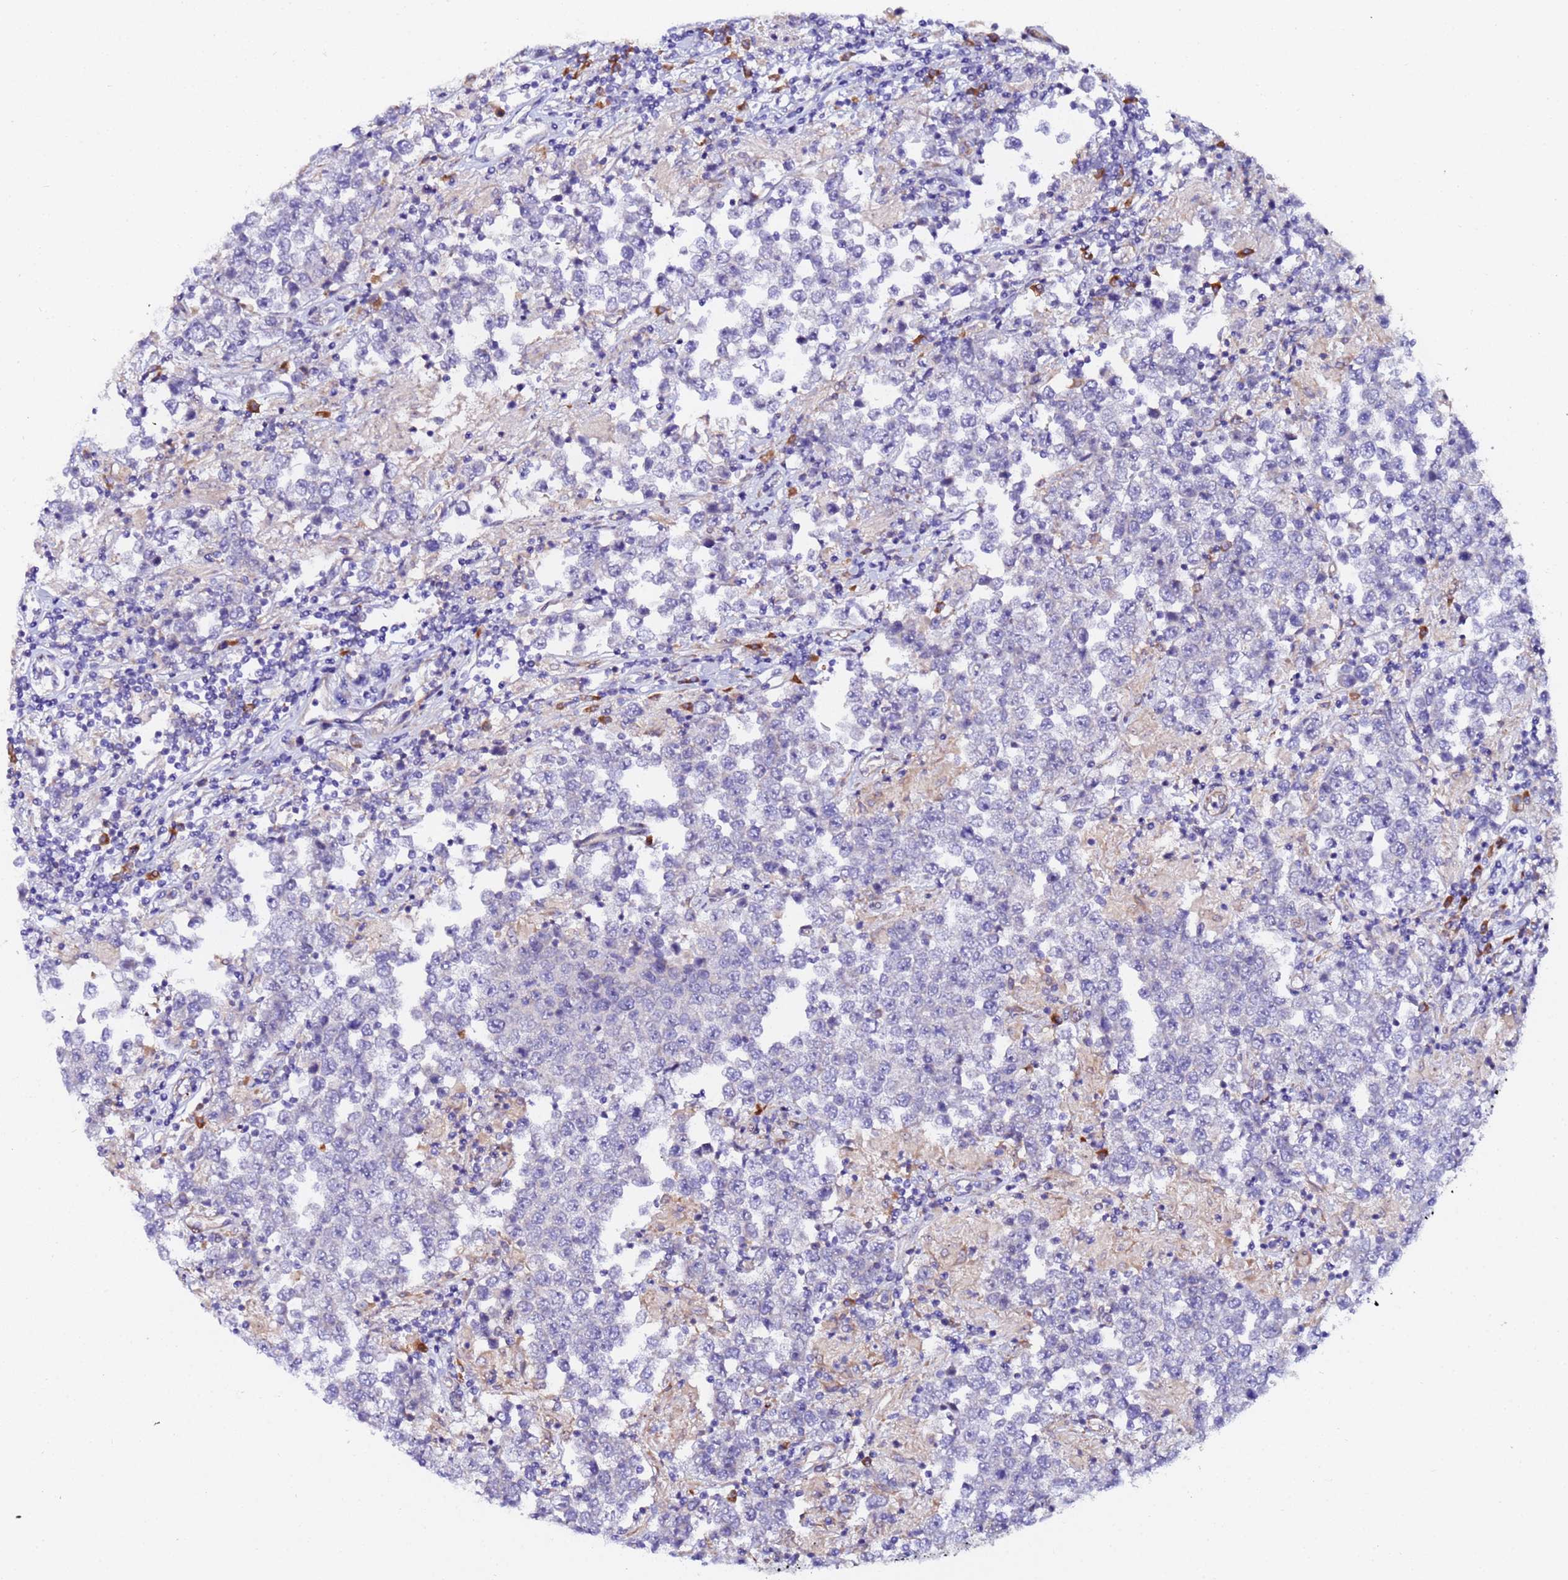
{"staining": {"intensity": "negative", "quantity": "none", "location": "none"}, "tissue": "testis cancer", "cell_type": "Tumor cells", "image_type": "cancer", "snomed": [{"axis": "morphology", "description": "Normal tissue, NOS"}, {"axis": "morphology", "description": "Urothelial carcinoma, High grade"}, {"axis": "morphology", "description": "Seminoma, NOS"}, {"axis": "morphology", "description": "Carcinoma, Embryonal, NOS"}, {"axis": "topography", "description": "Urinary bladder"}, {"axis": "topography", "description": "Testis"}], "caption": "This is an IHC image of testis cancer (high-grade urothelial carcinoma). There is no staining in tumor cells.", "gene": "JRKL", "patient": {"sex": "male", "age": 41}}